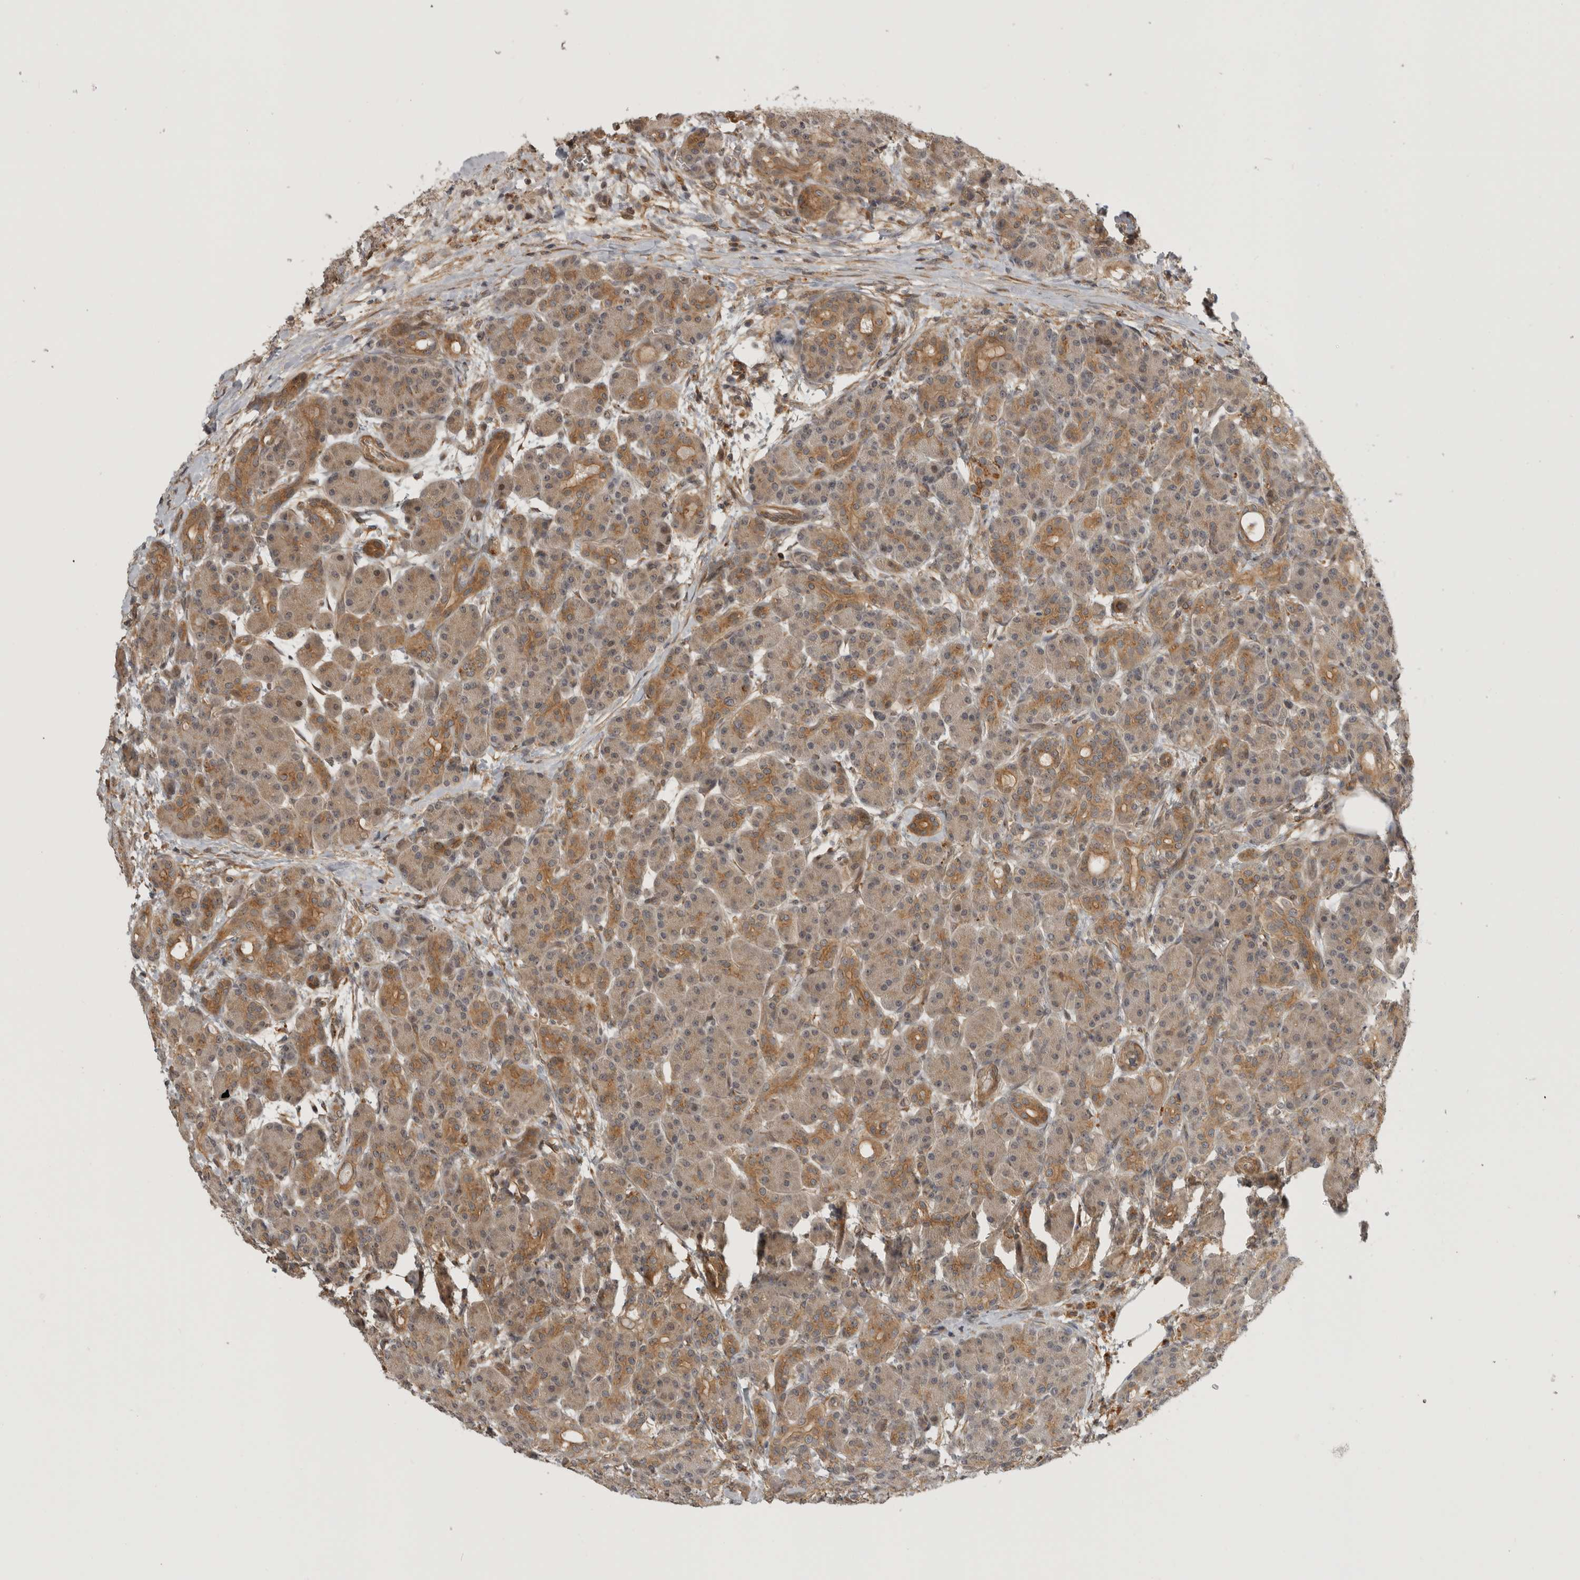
{"staining": {"intensity": "moderate", "quantity": "25%-75%", "location": "cytoplasmic/membranous"}, "tissue": "pancreas", "cell_type": "Exocrine glandular cells", "image_type": "normal", "snomed": [{"axis": "morphology", "description": "Normal tissue, NOS"}, {"axis": "topography", "description": "Pancreas"}], "caption": "This photomicrograph shows benign pancreas stained with immunohistochemistry to label a protein in brown. The cytoplasmic/membranous of exocrine glandular cells show moderate positivity for the protein. Nuclei are counter-stained blue.", "gene": "CUEDC1", "patient": {"sex": "male", "age": 63}}